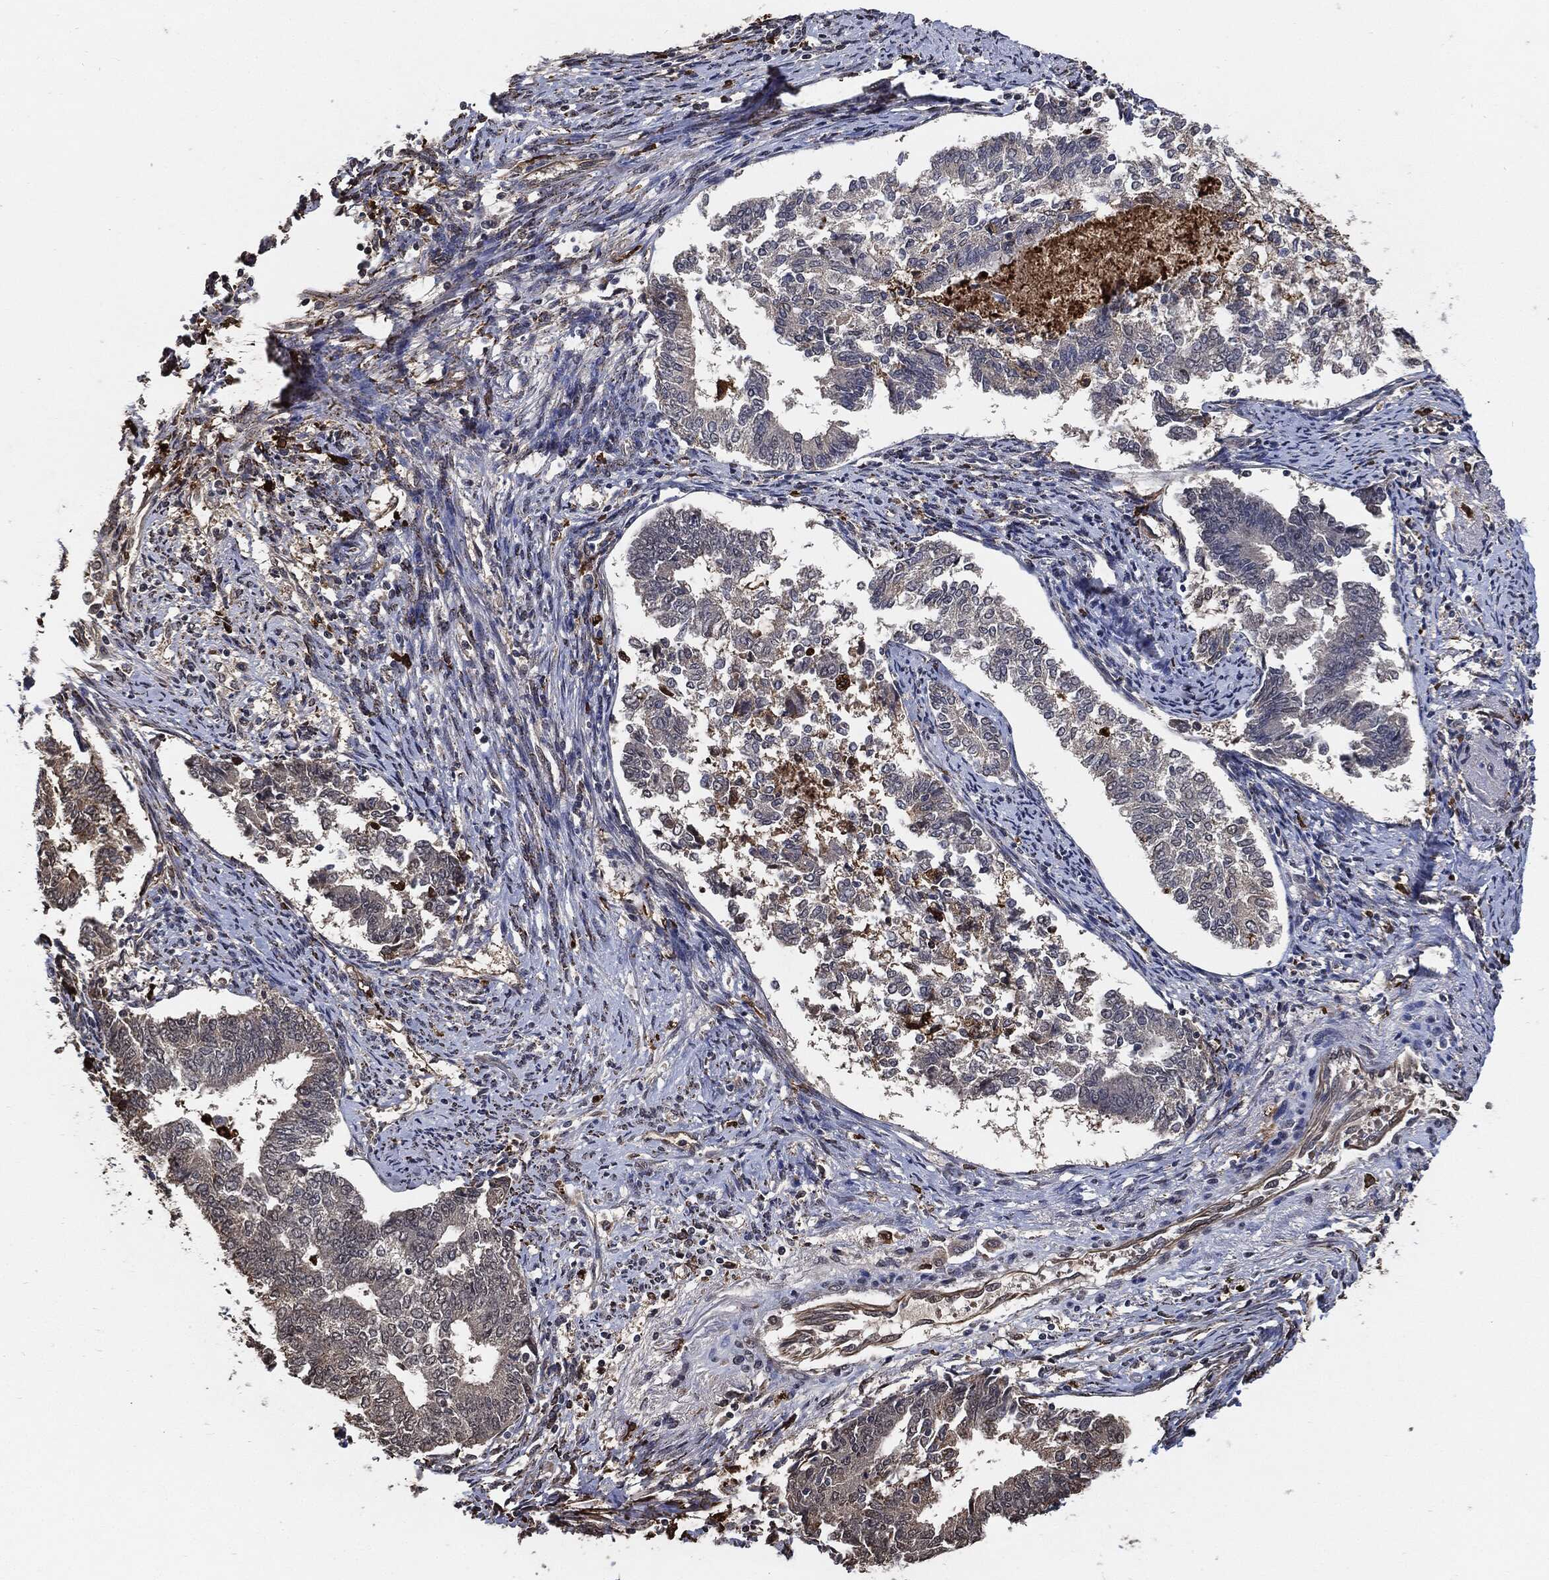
{"staining": {"intensity": "negative", "quantity": "none", "location": "none"}, "tissue": "endometrial cancer", "cell_type": "Tumor cells", "image_type": "cancer", "snomed": [{"axis": "morphology", "description": "Adenocarcinoma, NOS"}, {"axis": "topography", "description": "Endometrium"}], "caption": "DAB immunohistochemical staining of endometrial cancer exhibits no significant staining in tumor cells.", "gene": "S100A9", "patient": {"sex": "female", "age": 65}}